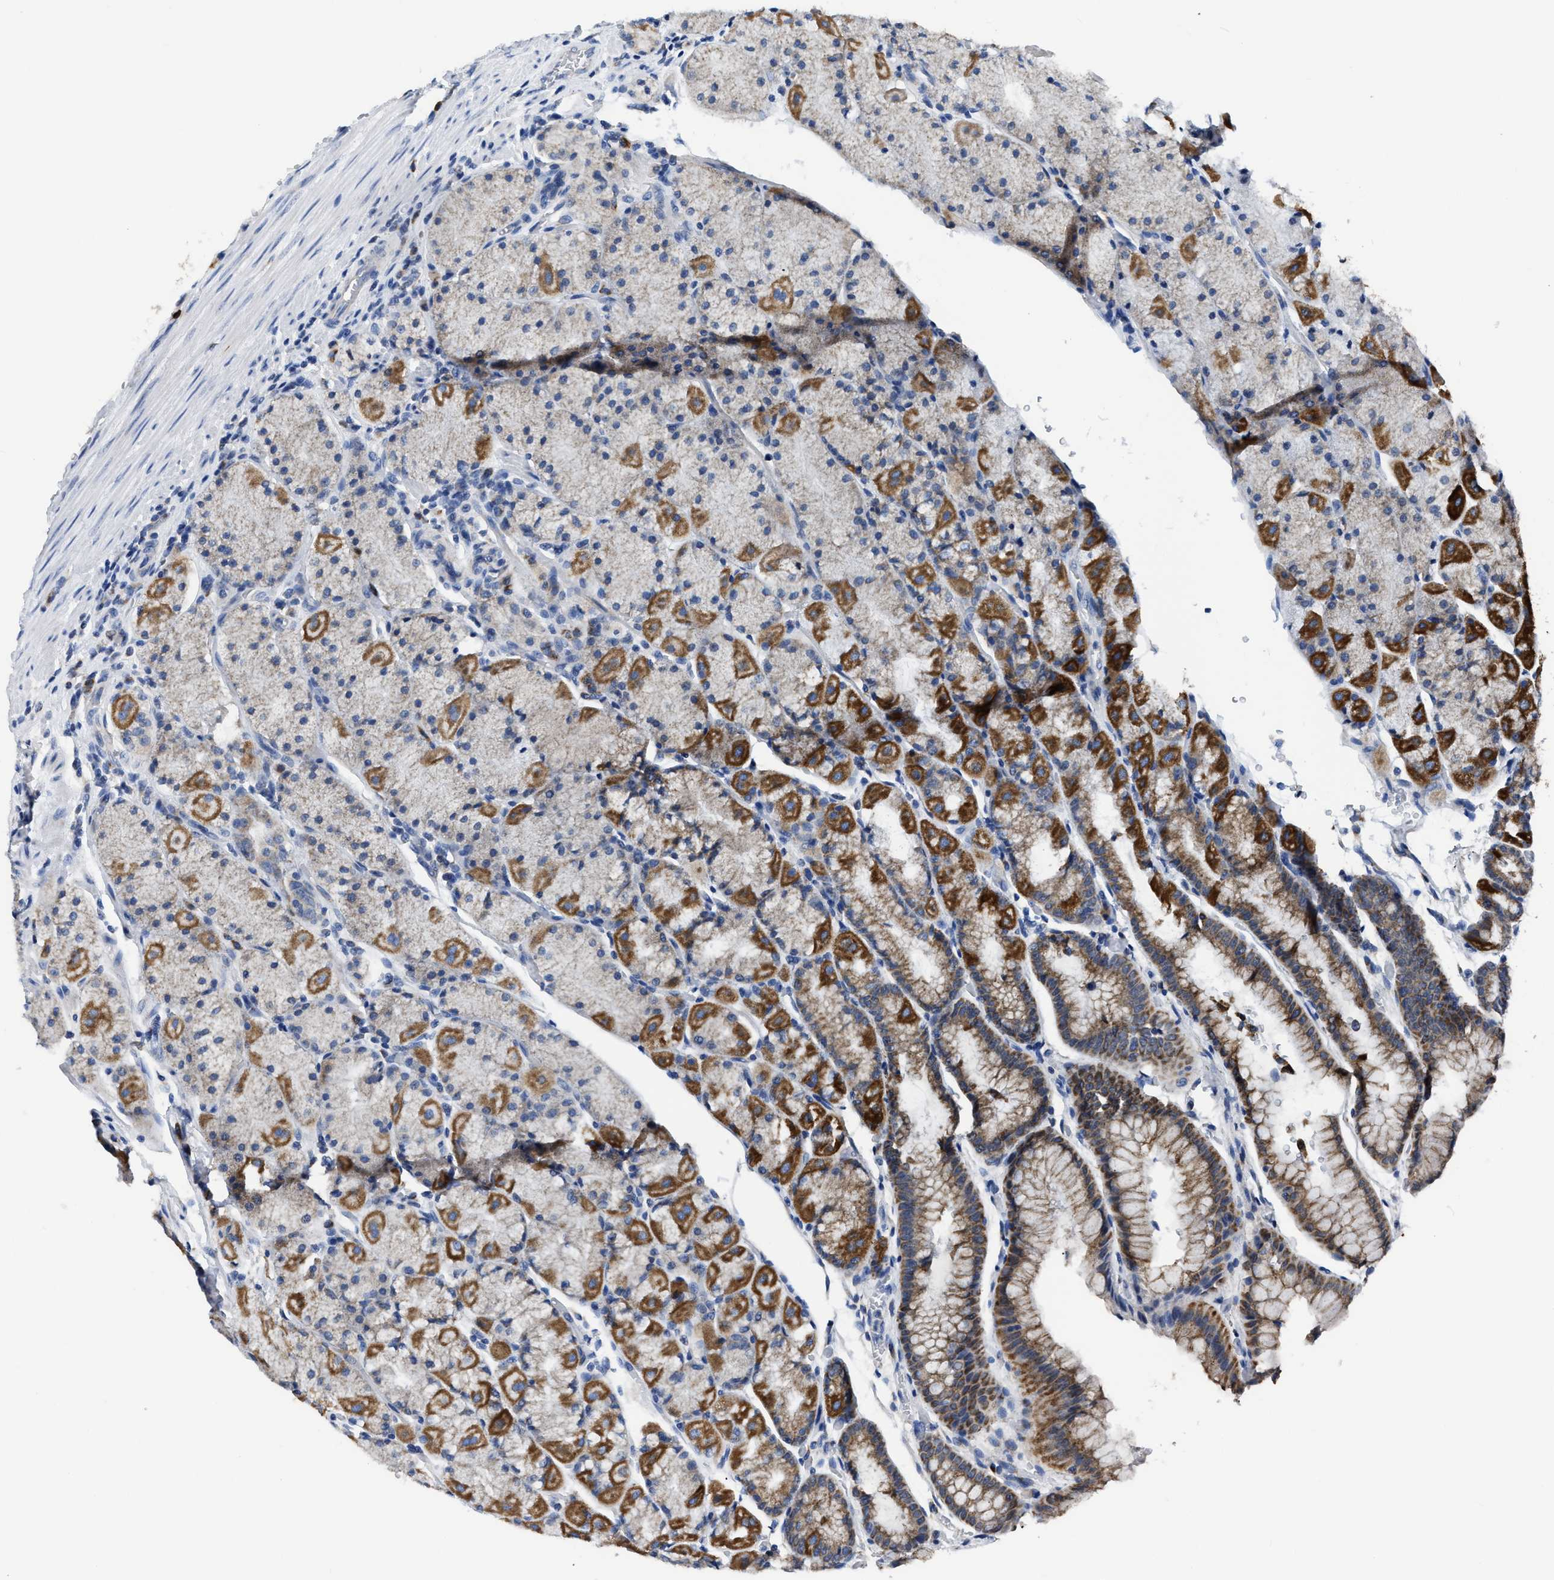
{"staining": {"intensity": "strong", "quantity": "25%-75%", "location": "cytoplasmic/membranous"}, "tissue": "stomach", "cell_type": "Glandular cells", "image_type": "normal", "snomed": [{"axis": "morphology", "description": "Normal tissue, NOS"}, {"axis": "morphology", "description": "Carcinoid, malignant, NOS"}, {"axis": "topography", "description": "Stomach, upper"}], "caption": "IHC photomicrograph of benign stomach: human stomach stained using immunohistochemistry (IHC) exhibits high levels of strong protein expression localized specifically in the cytoplasmic/membranous of glandular cells, appearing as a cytoplasmic/membranous brown color.", "gene": "ETFA", "patient": {"sex": "male", "age": 39}}